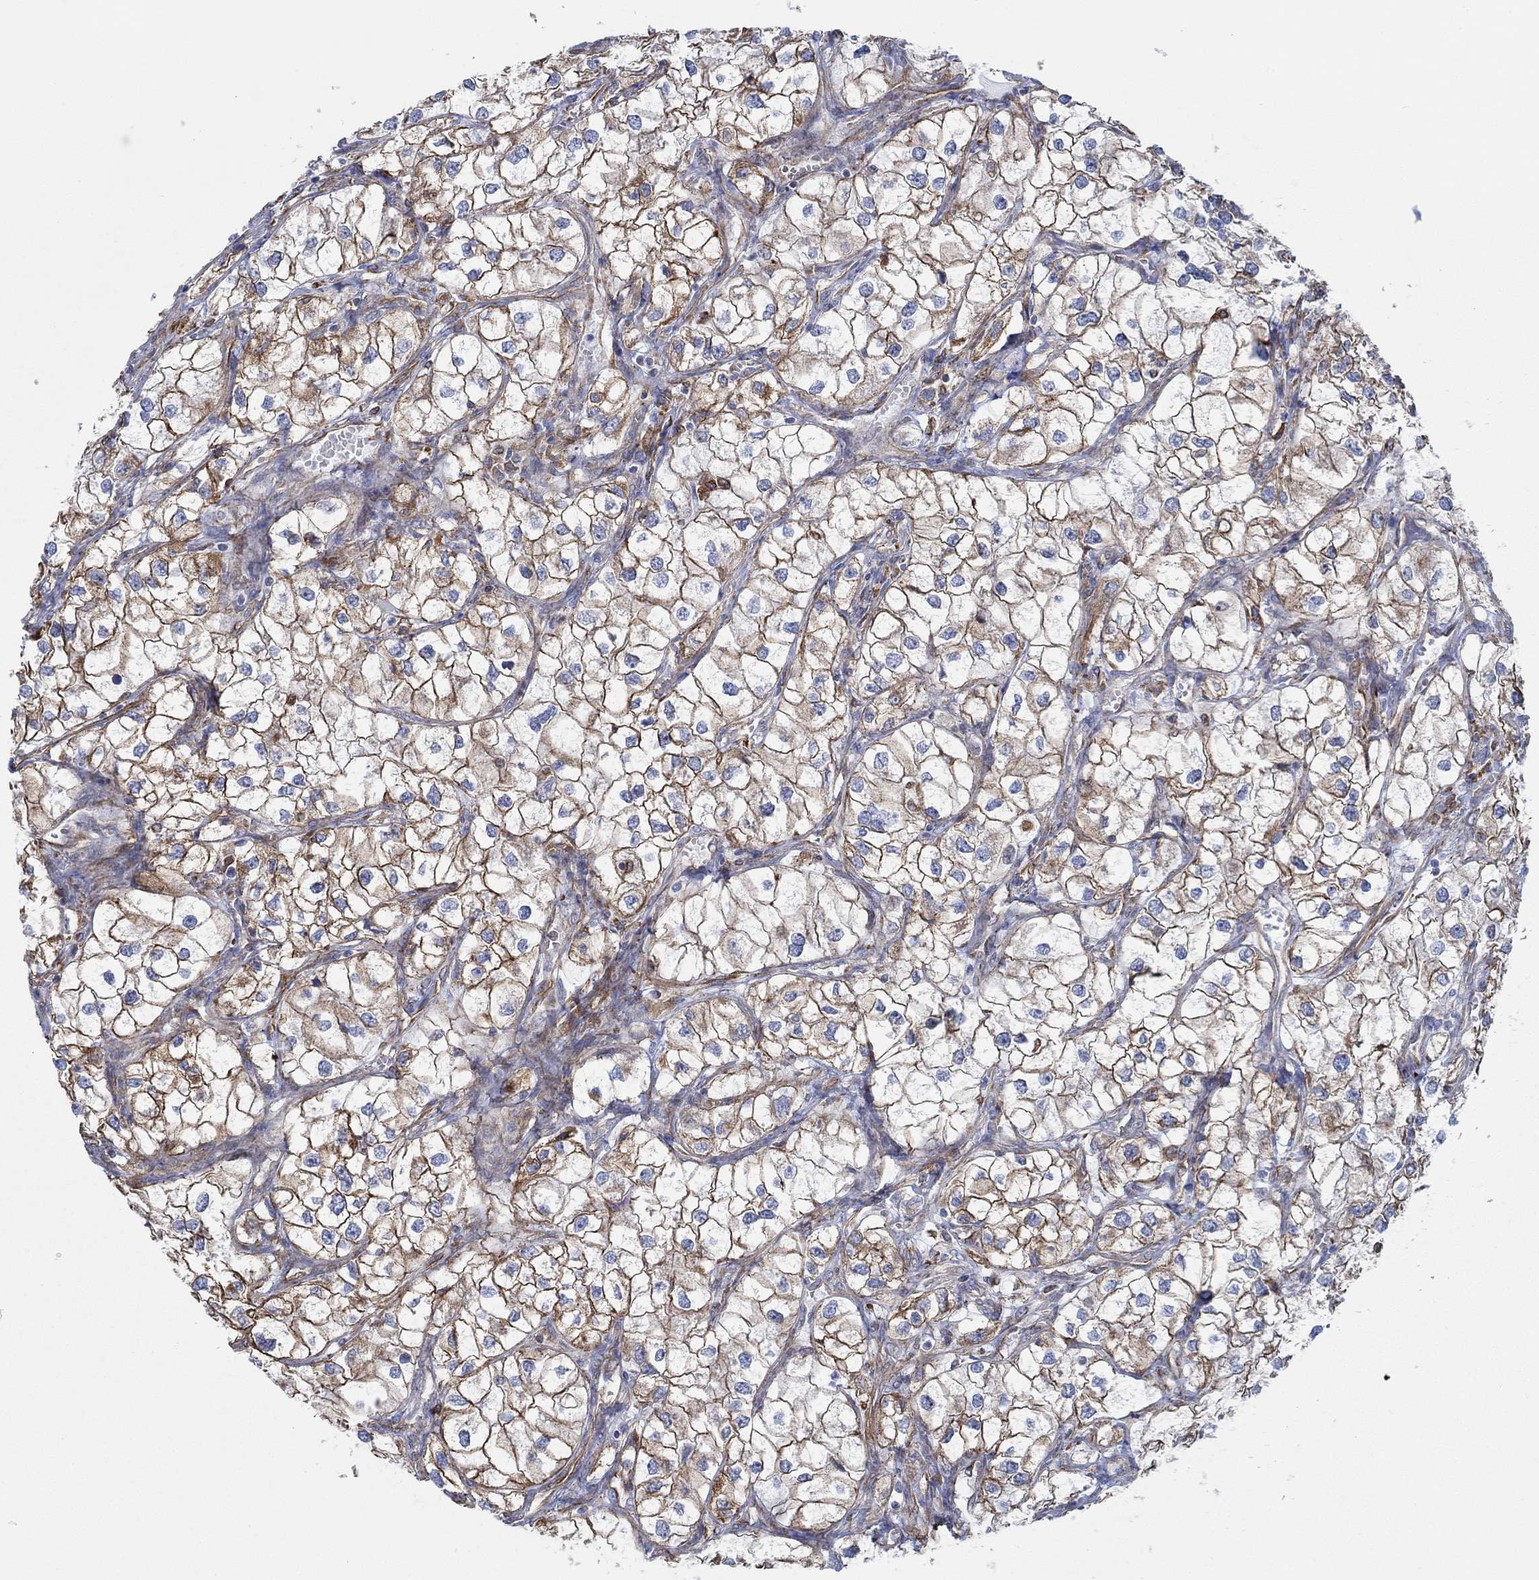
{"staining": {"intensity": "strong", "quantity": "25%-75%", "location": "cytoplasmic/membranous"}, "tissue": "renal cancer", "cell_type": "Tumor cells", "image_type": "cancer", "snomed": [{"axis": "morphology", "description": "Adenocarcinoma, NOS"}, {"axis": "topography", "description": "Kidney"}], "caption": "Protein staining reveals strong cytoplasmic/membranous positivity in about 25%-75% of tumor cells in renal adenocarcinoma.", "gene": "STC2", "patient": {"sex": "male", "age": 59}}